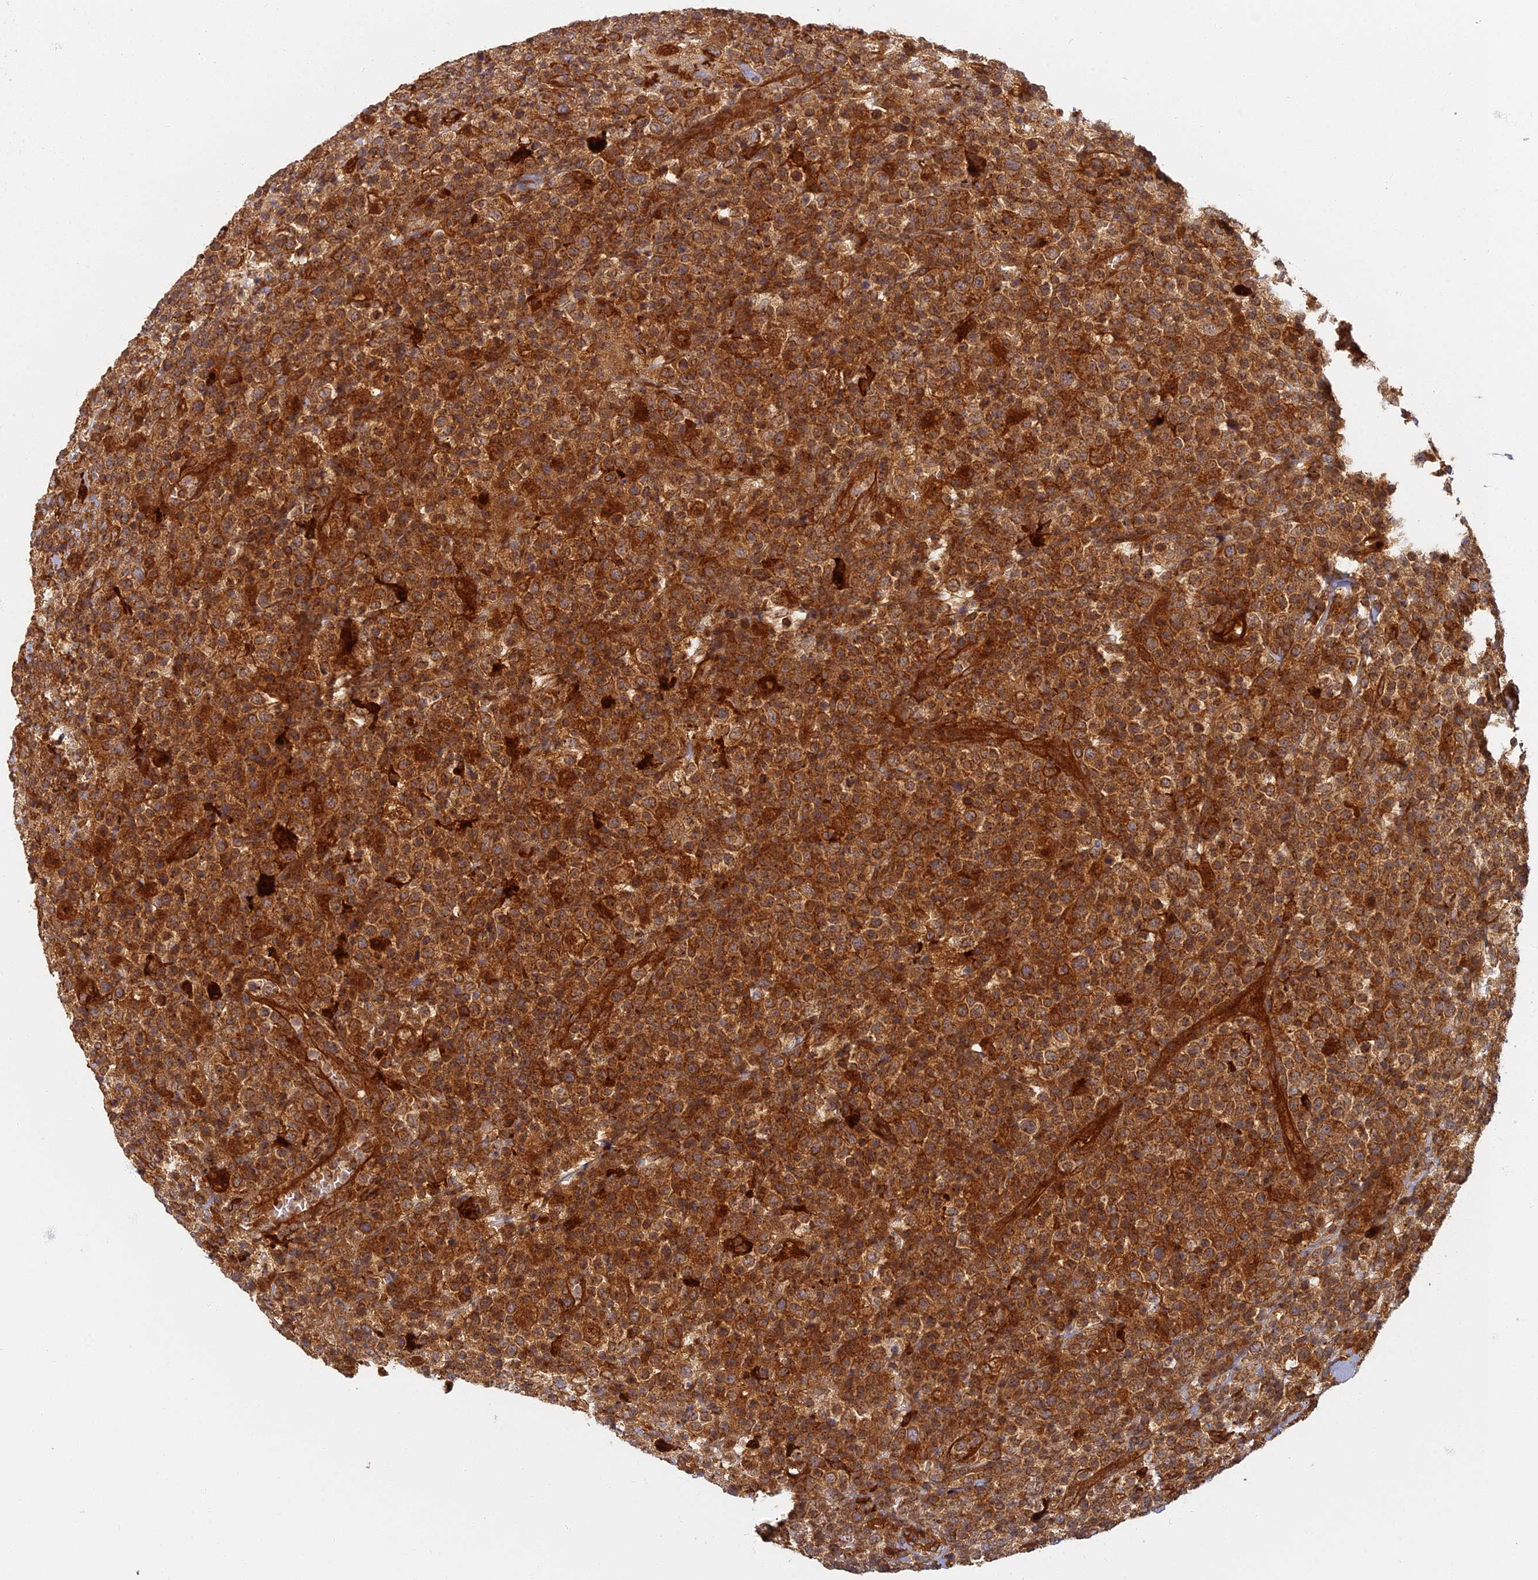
{"staining": {"intensity": "strong", "quantity": ">75%", "location": "cytoplasmic/membranous"}, "tissue": "lymphoma", "cell_type": "Tumor cells", "image_type": "cancer", "snomed": [{"axis": "morphology", "description": "Malignant lymphoma, non-Hodgkin's type, High grade"}, {"axis": "topography", "description": "Colon"}], "caption": "The photomicrograph exhibits immunohistochemical staining of high-grade malignant lymphoma, non-Hodgkin's type. There is strong cytoplasmic/membranous staining is identified in about >75% of tumor cells.", "gene": "INO80D", "patient": {"sex": "female", "age": 53}}